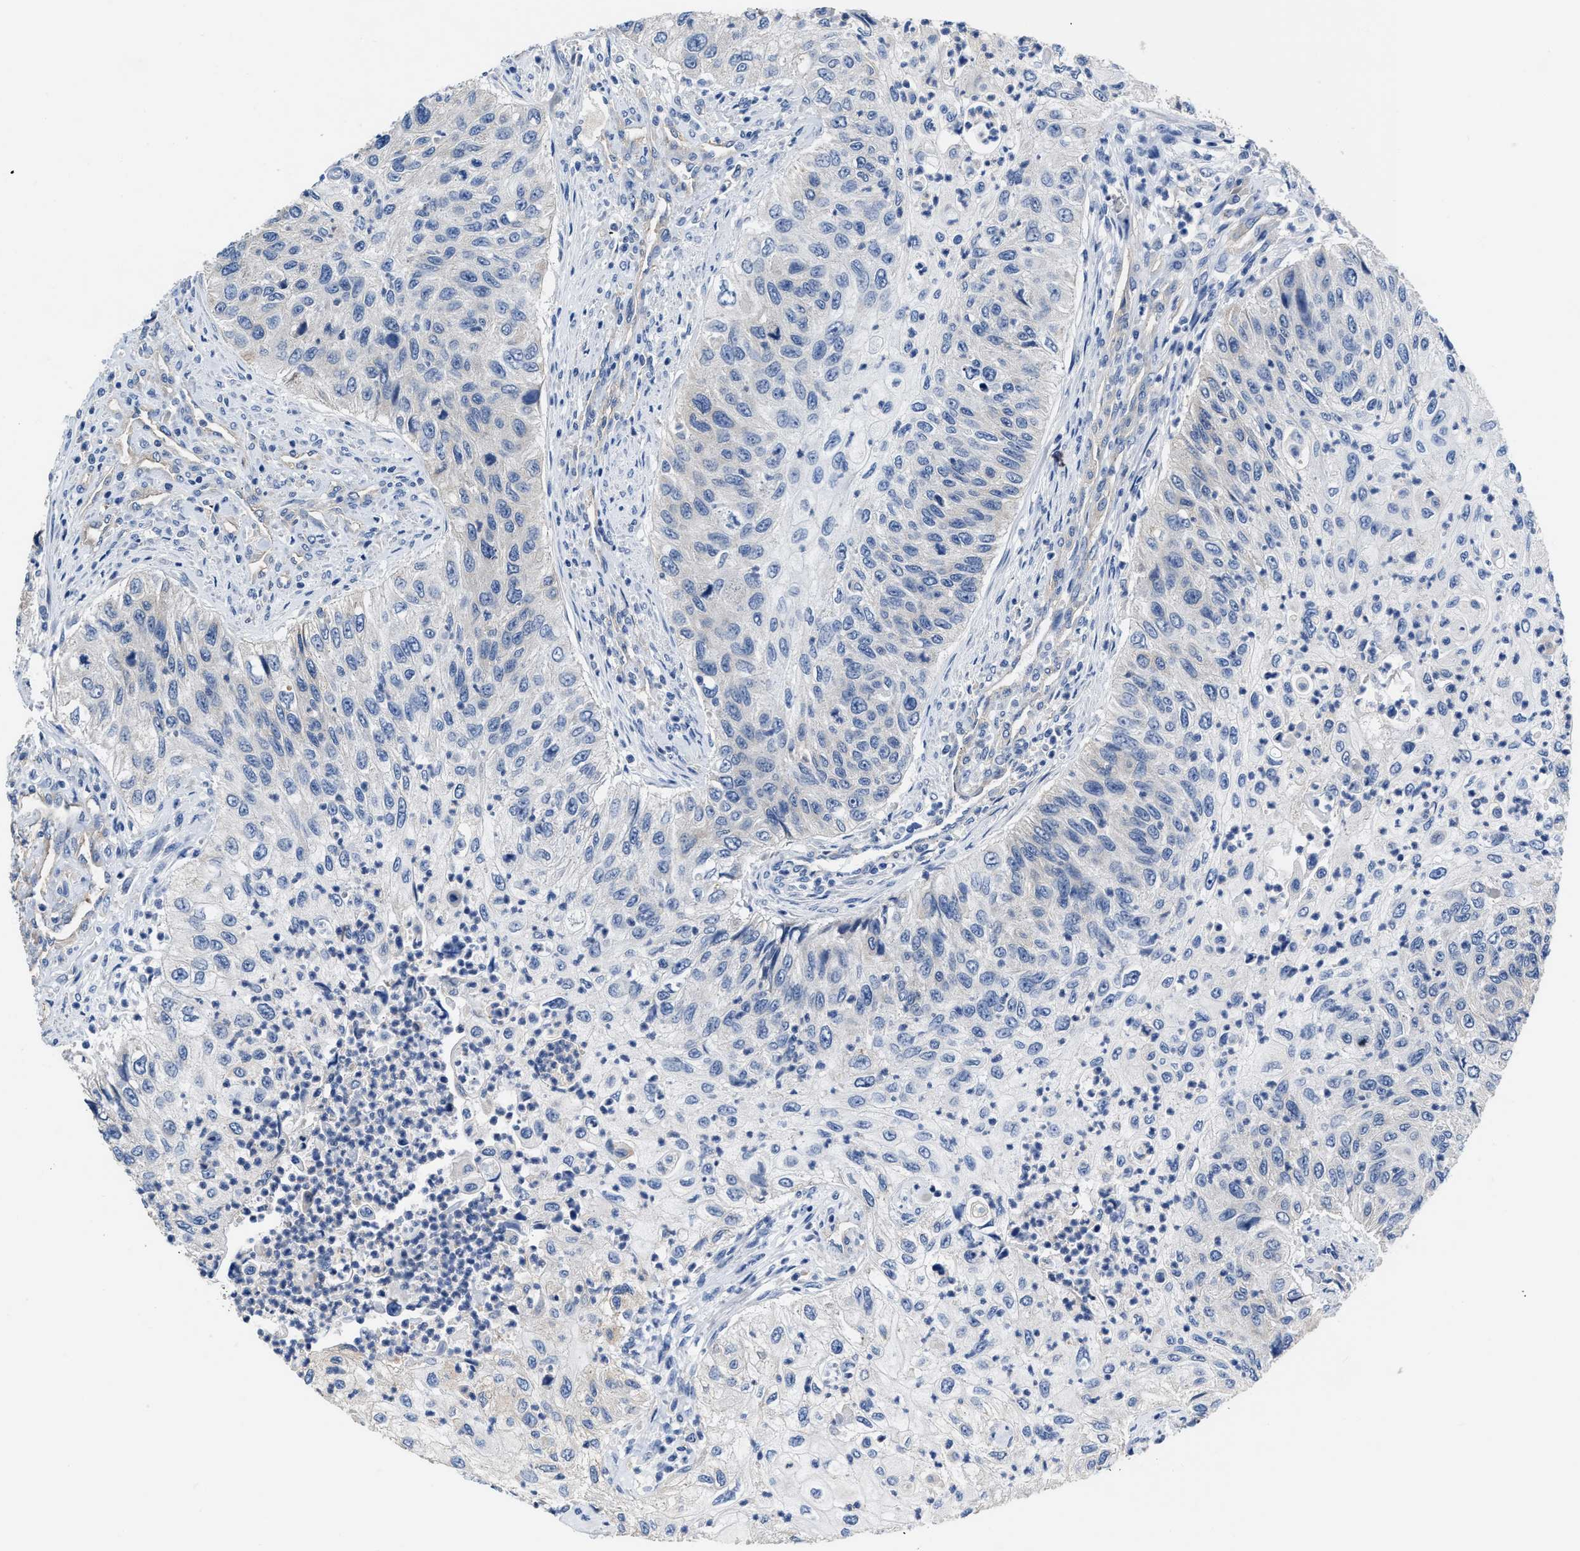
{"staining": {"intensity": "negative", "quantity": "none", "location": "none"}, "tissue": "urothelial cancer", "cell_type": "Tumor cells", "image_type": "cancer", "snomed": [{"axis": "morphology", "description": "Urothelial carcinoma, High grade"}, {"axis": "topography", "description": "Urinary bladder"}], "caption": "A high-resolution photomicrograph shows immunohistochemistry (IHC) staining of urothelial cancer, which demonstrates no significant expression in tumor cells.", "gene": "C22orf42", "patient": {"sex": "female", "age": 60}}